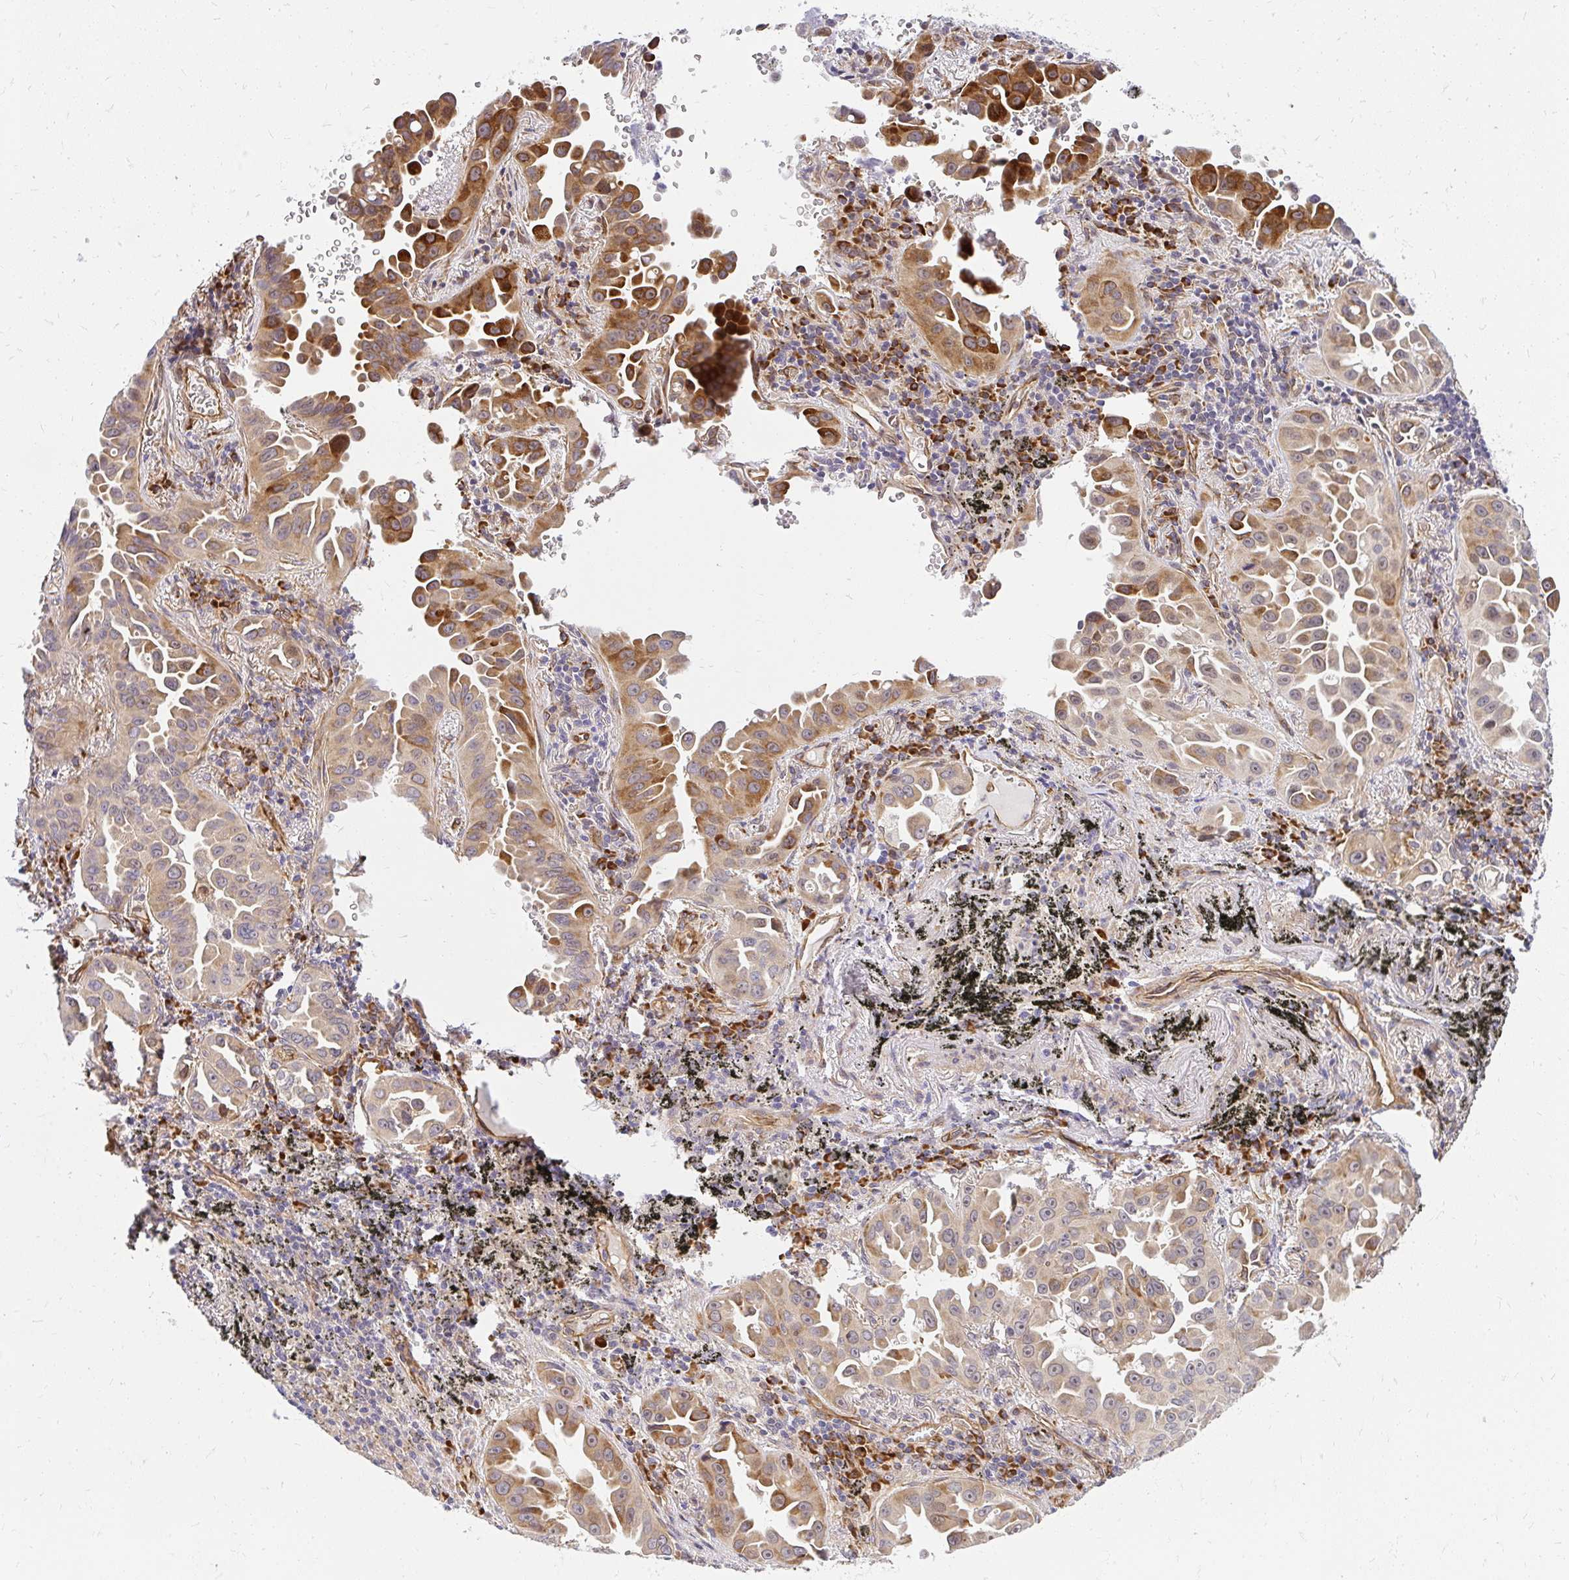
{"staining": {"intensity": "moderate", "quantity": "25%-75%", "location": "cytoplasmic/membranous"}, "tissue": "lung cancer", "cell_type": "Tumor cells", "image_type": "cancer", "snomed": [{"axis": "morphology", "description": "Adenocarcinoma, NOS"}, {"axis": "topography", "description": "Lung"}], "caption": "Immunohistochemical staining of human lung cancer shows moderate cytoplasmic/membranous protein expression in approximately 25%-75% of tumor cells.", "gene": "RSKR", "patient": {"sex": "male", "age": 68}}